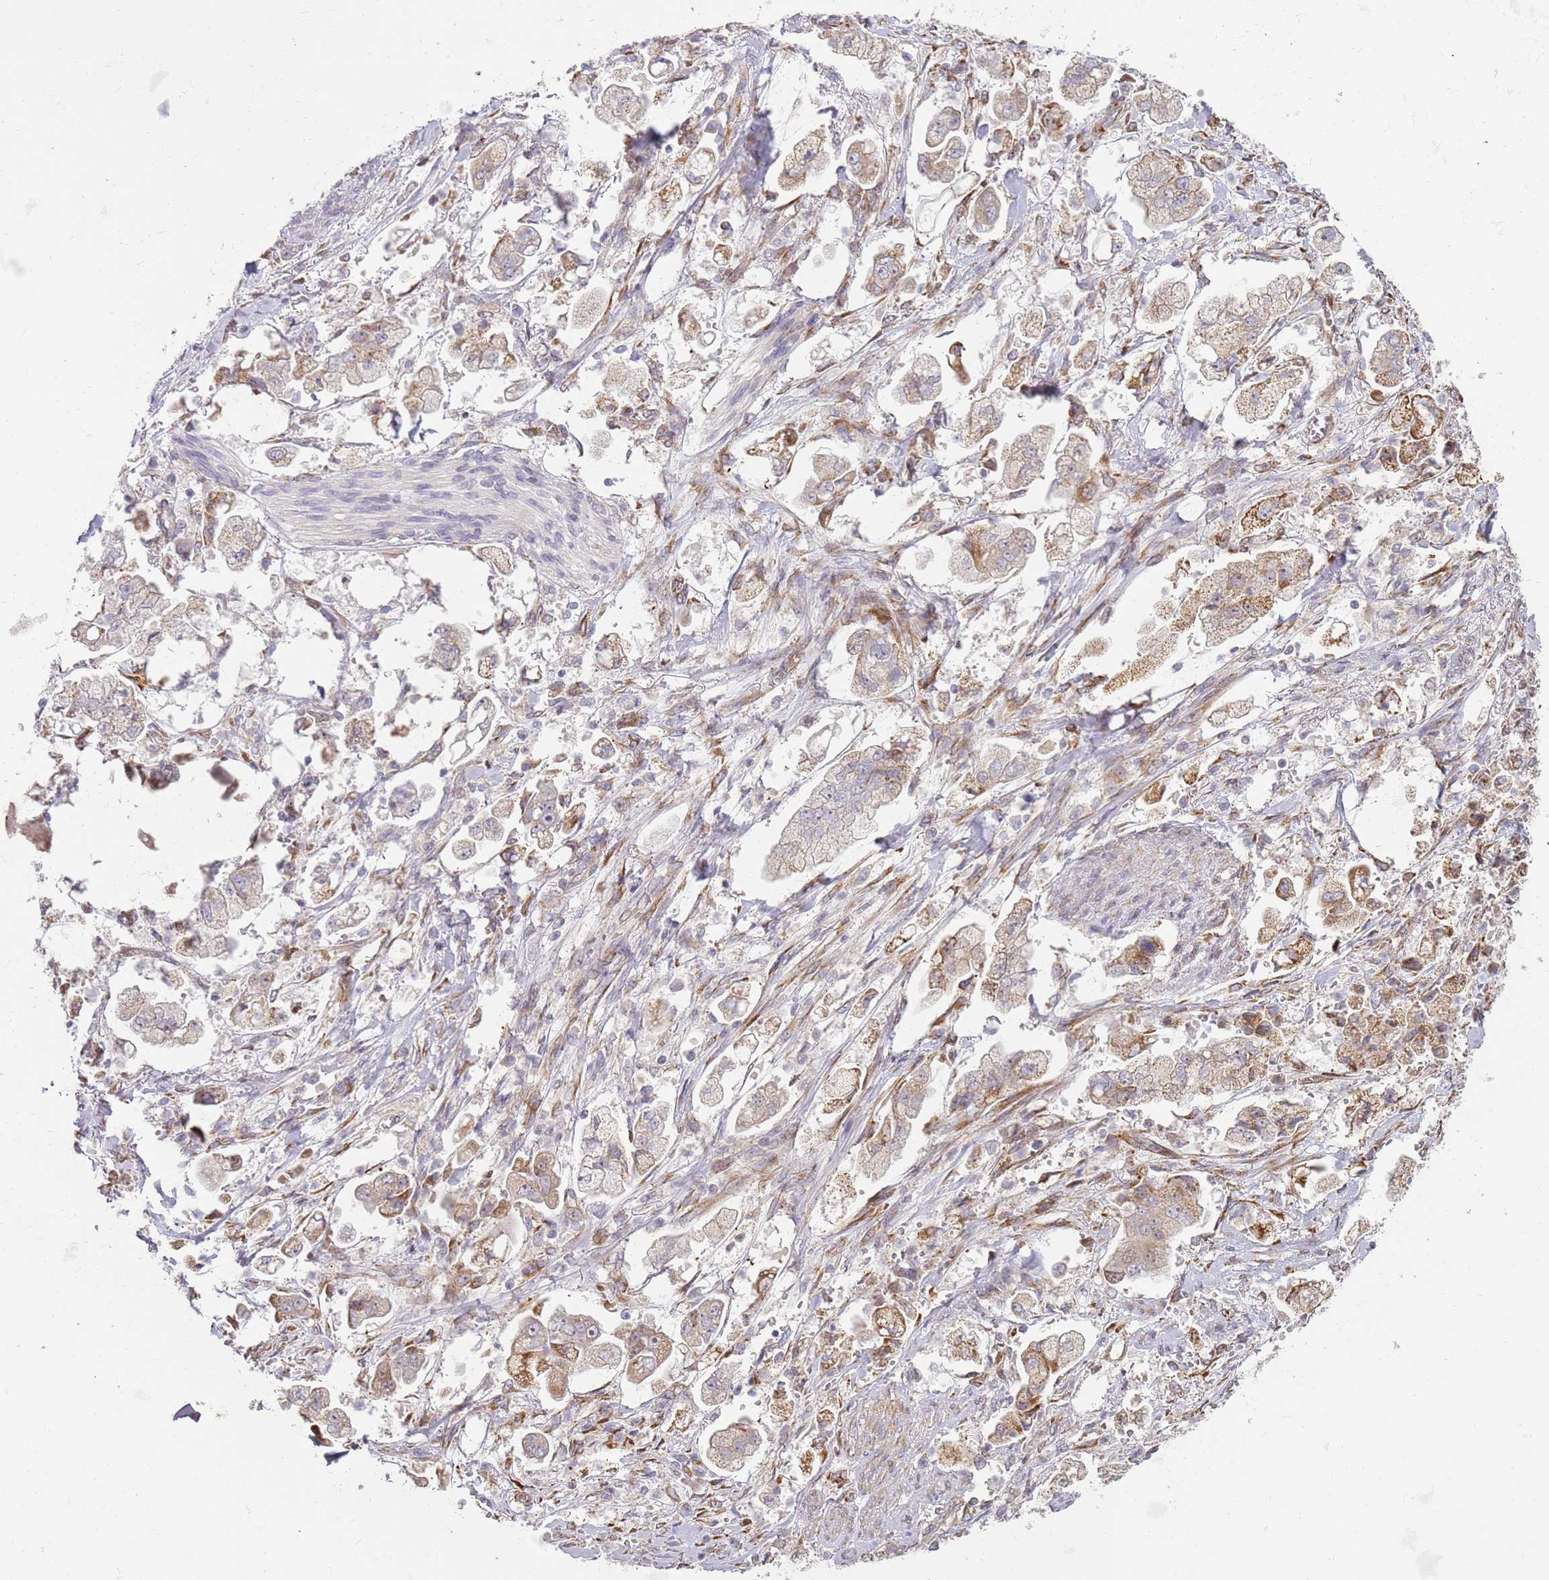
{"staining": {"intensity": "moderate", "quantity": "25%-75%", "location": "cytoplasmic/membranous"}, "tissue": "stomach cancer", "cell_type": "Tumor cells", "image_type": "cancer", "snomed": [{"axis": "morphology", "description": "Adenocarcinoma, NOS"}, {"axis": "topography", "description": "Stomach"}], "caption": "Human stomach adenocarcinoma stained with a protein marker reveals moderate staining in tumor cells.", "gene": "GRAP", "patient": {"sex": "male", "age": 62}}